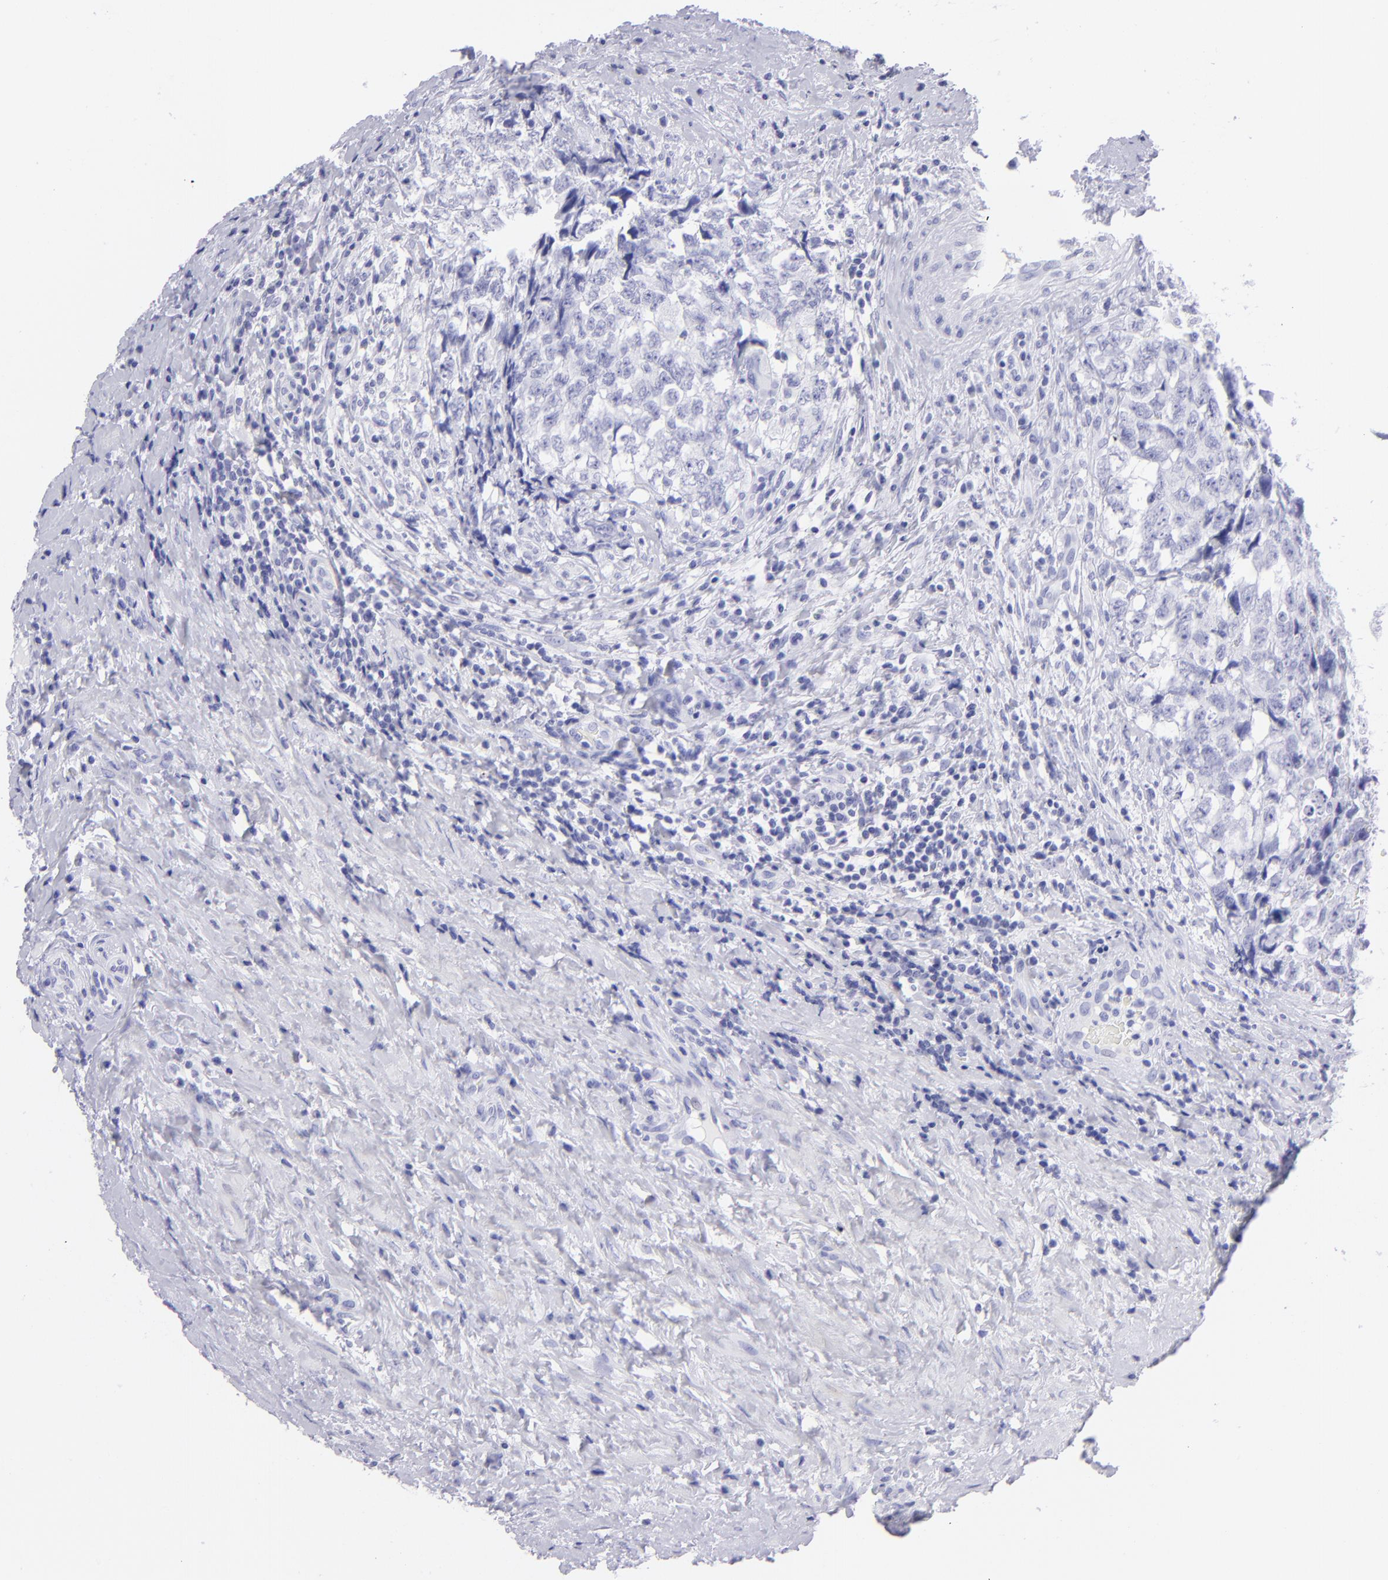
{"staining": {"intensity": "negative", "quantity": "none", "location": "none"}, "tissue": "testis cancer", "cell_type": "Tumor cells", "image_type": "cancer", "snomed": [{"axis": "morphology", "description": "Carcinoma, Embryonal, NOS"}, {"axis": "topography", "description": "Testis"}], "caption": "The immunohistochemistry micrograph has no significant positivity in tumor cells of testis embryonal carcinoma tissue.", "gene": "SLC1A3", "patient": {"sex": "male", "age": 31}}